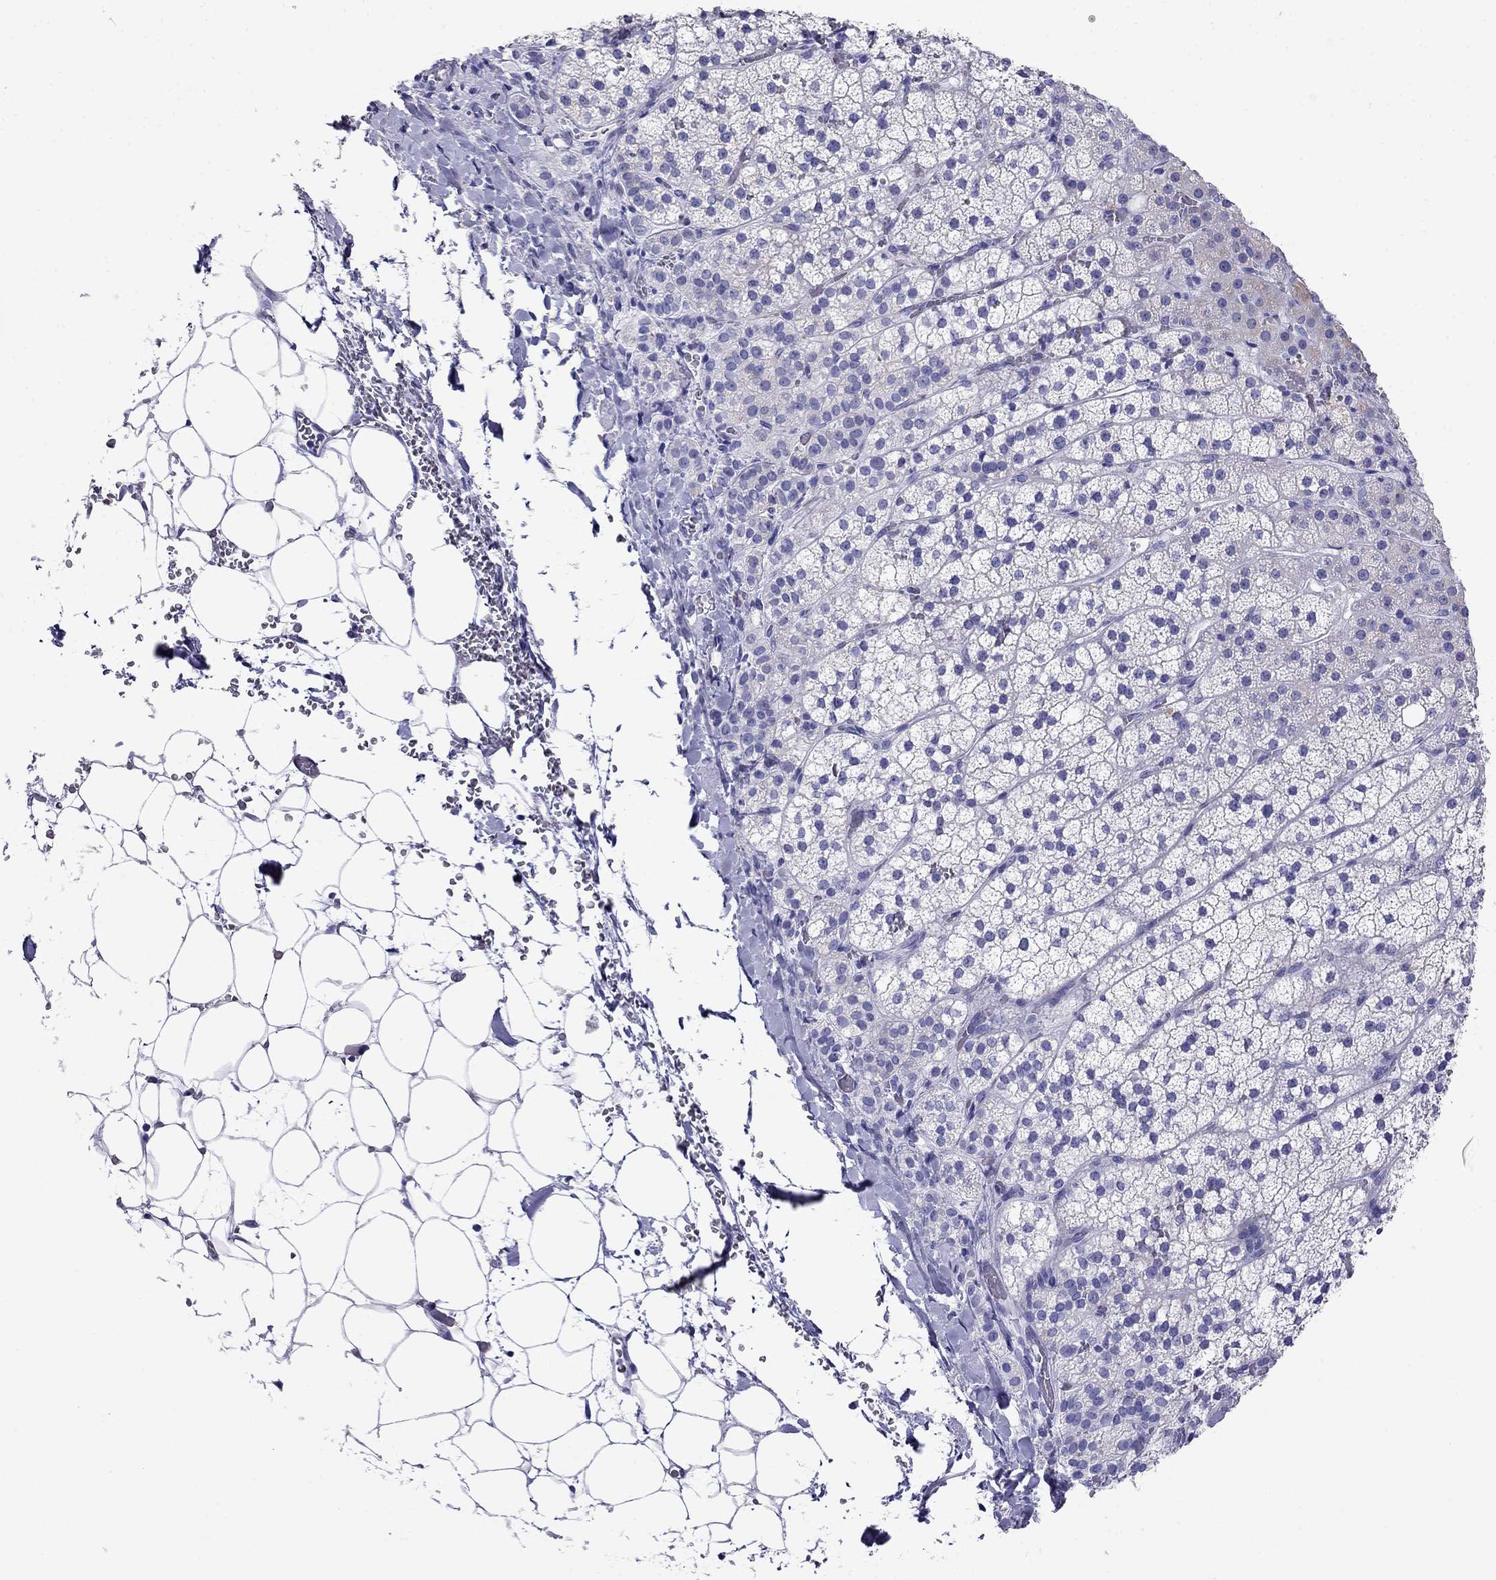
{"staining": {"intensity": "moderate", "quantity": "<25%", "location": "cytoplasmic/membranous"}, "tissue": "adrenal gland", "cell_type": "Glandular cells", "image_type": "normal", "snomed": [{"axis": "morphology", "description": "Normal tissue, NOS"}, {"axis": "topography", "description": "Adrenal gland"}], "caption": "Adrenal gland stained for a protein reveals moderate cytoplasmic/membranous positivity in glandular cells. The staining was performed using DAB (3,3'-diaminobenzidine) to visualize the protein expression in brown, while the nuclei were stained in blue with hematoxylin (Magnification: 20x).", "gene": "MC5R", "patient": {"sex": "male", "age": 53}}